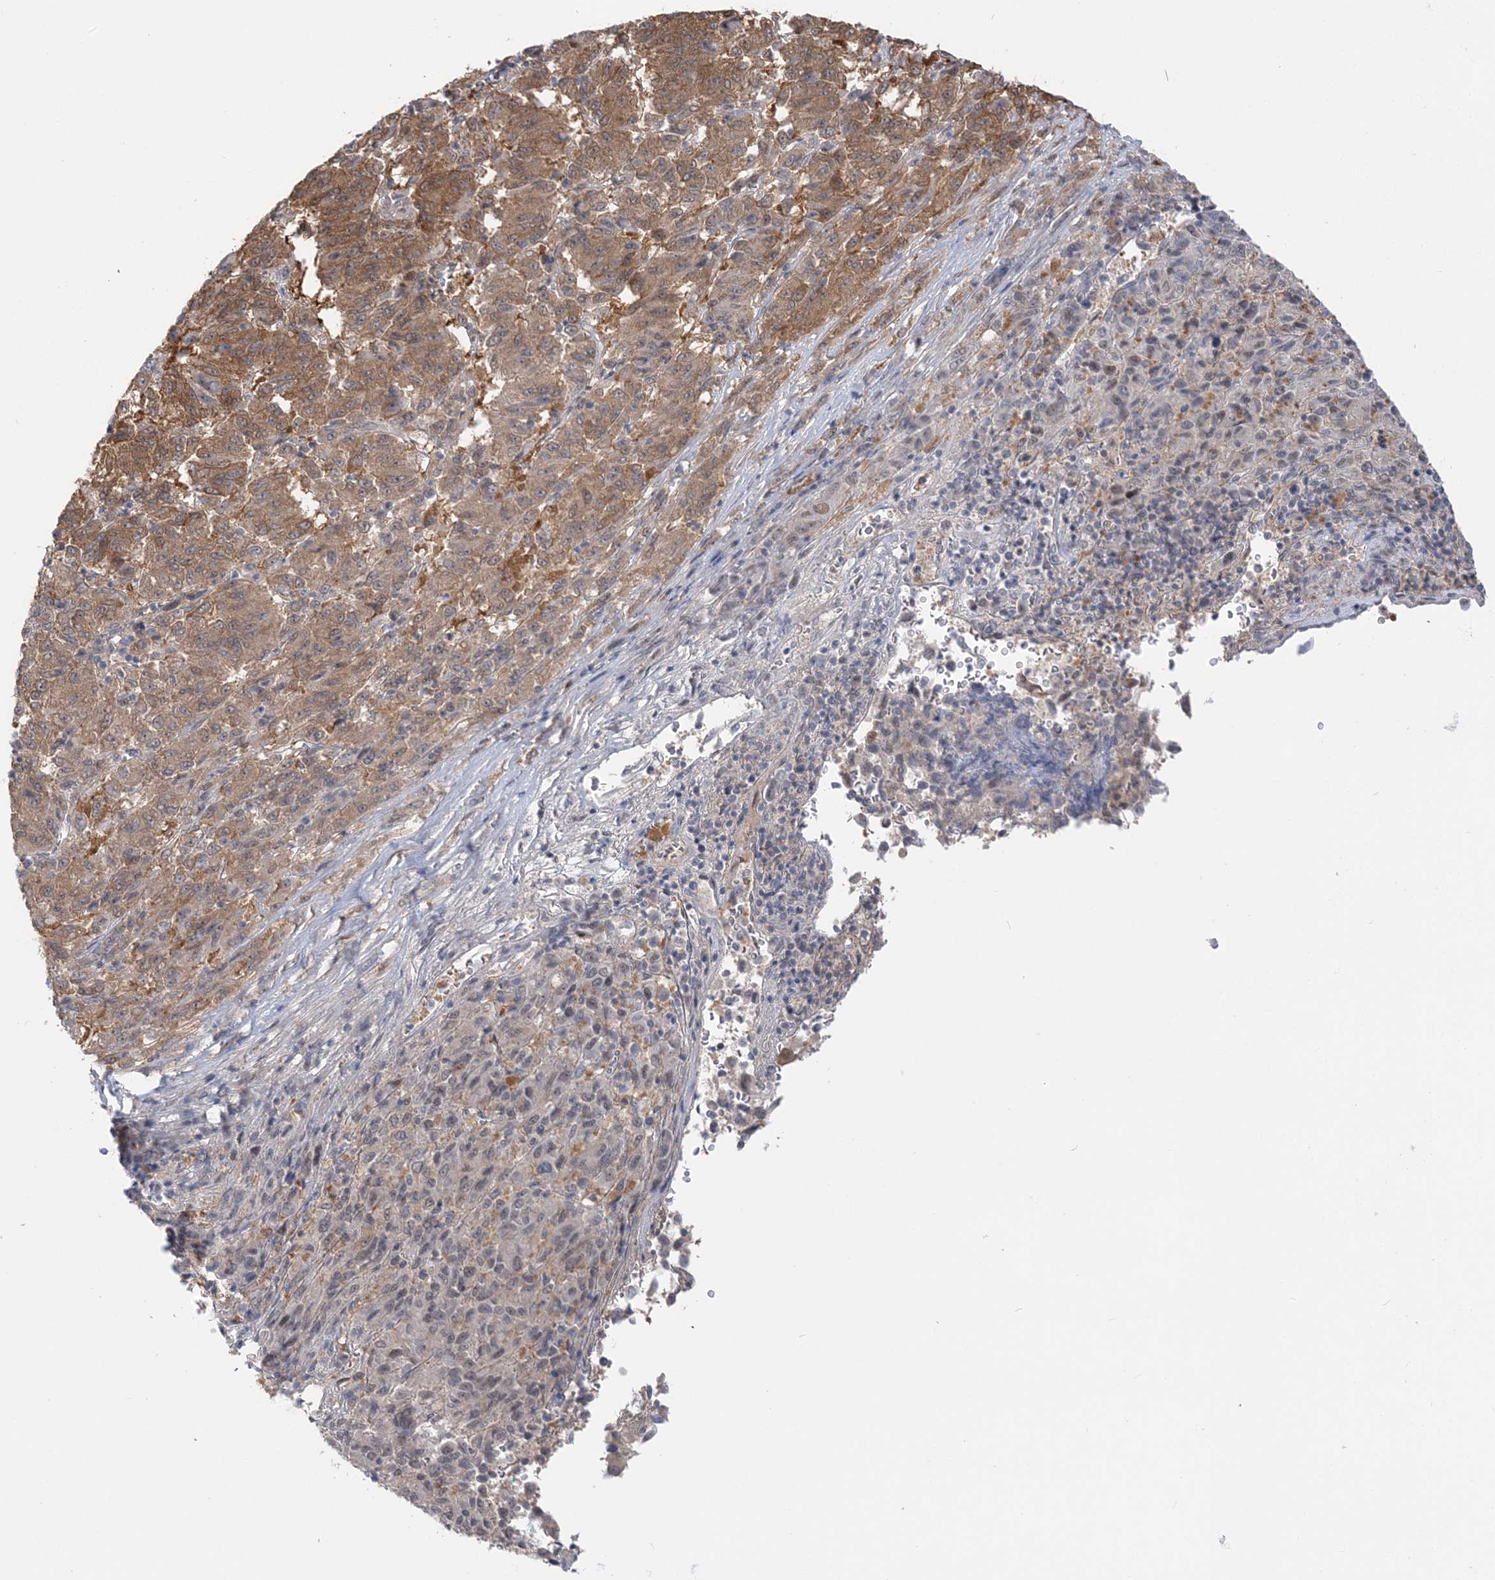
{"staining": {"intensity": "moderate", "quantity": ">75%", "location": "cytoplasmic/membranous"}, "tissue": "melanoma", "cell_type": "Tumor cells", "image_type": "cancer", "snomed": [{"axis": "morphology", "description": "Malignant melanoma, Metastatic site"}, {"axis": "topography", "description": "Lung"}], "caption": "Human malignant melanoma (metastatic site) stained with a brown dye reveals moderate cytoplasmic/membranous positive positivity in approximately >75% of tumor cells.", "gene": "THADA", "patient": {"sex": "male", "age": 64}}